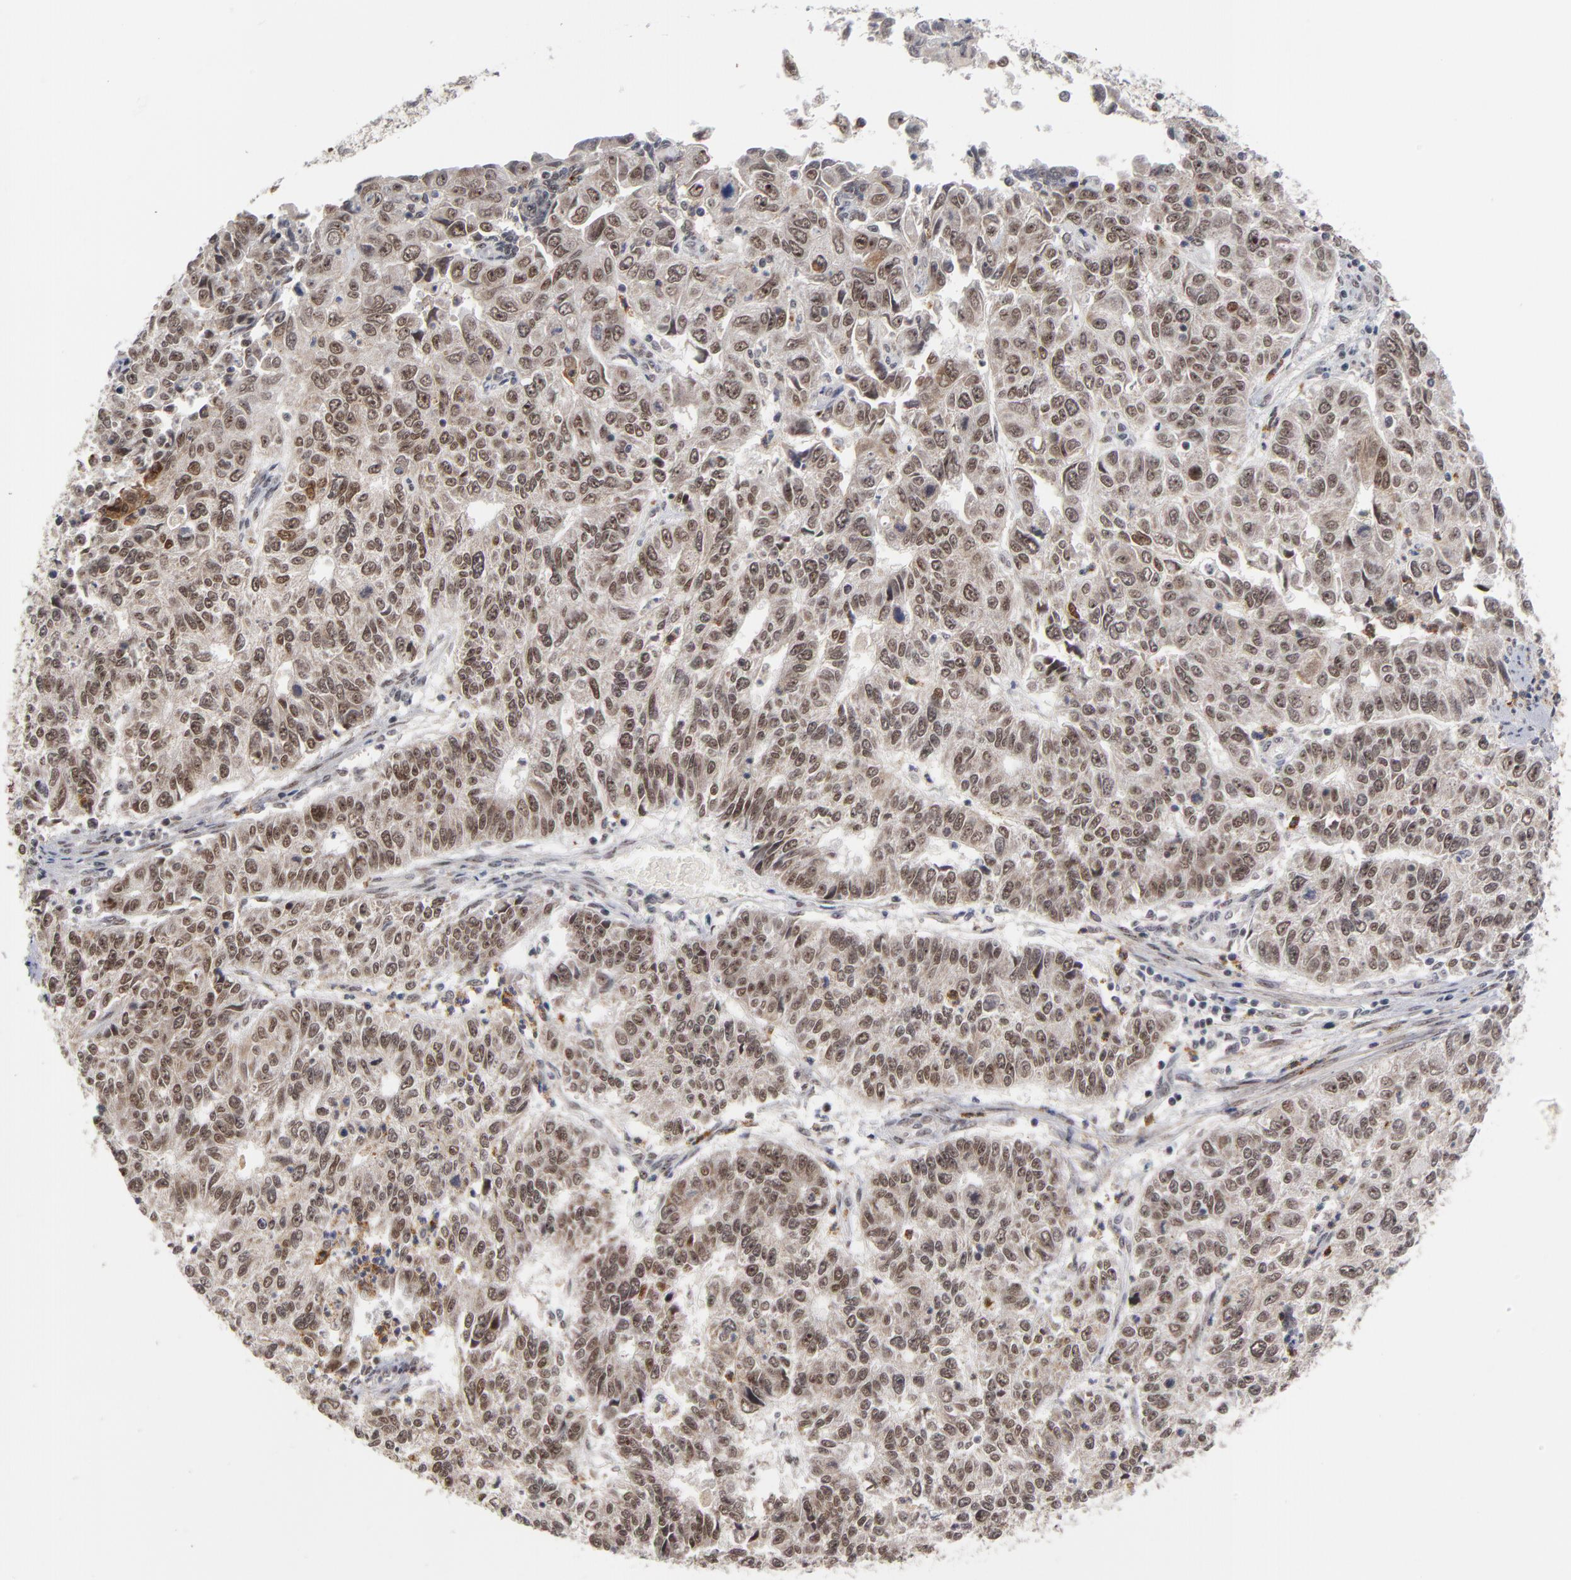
{"staining": {"intensity": "weak", "quantity": "25%-75%", "location": "nuclear"}, "tissue": "endometrial cancer", "cell_type": "Tumor cells", "image_type": "cancer", "snomed": [{"axis": "morphology", "description": "Adenocarcinoma, NOS"}, {"axis": "topography", "description": "Endometrium"}], "caption": "Protein expression analysis of human endometrial cancer reveals weak nuclear expression in approximately 25%-75% of tumor cells.", "gene": "ZNF419", "patient": {"sex": "female", "age": 42}}